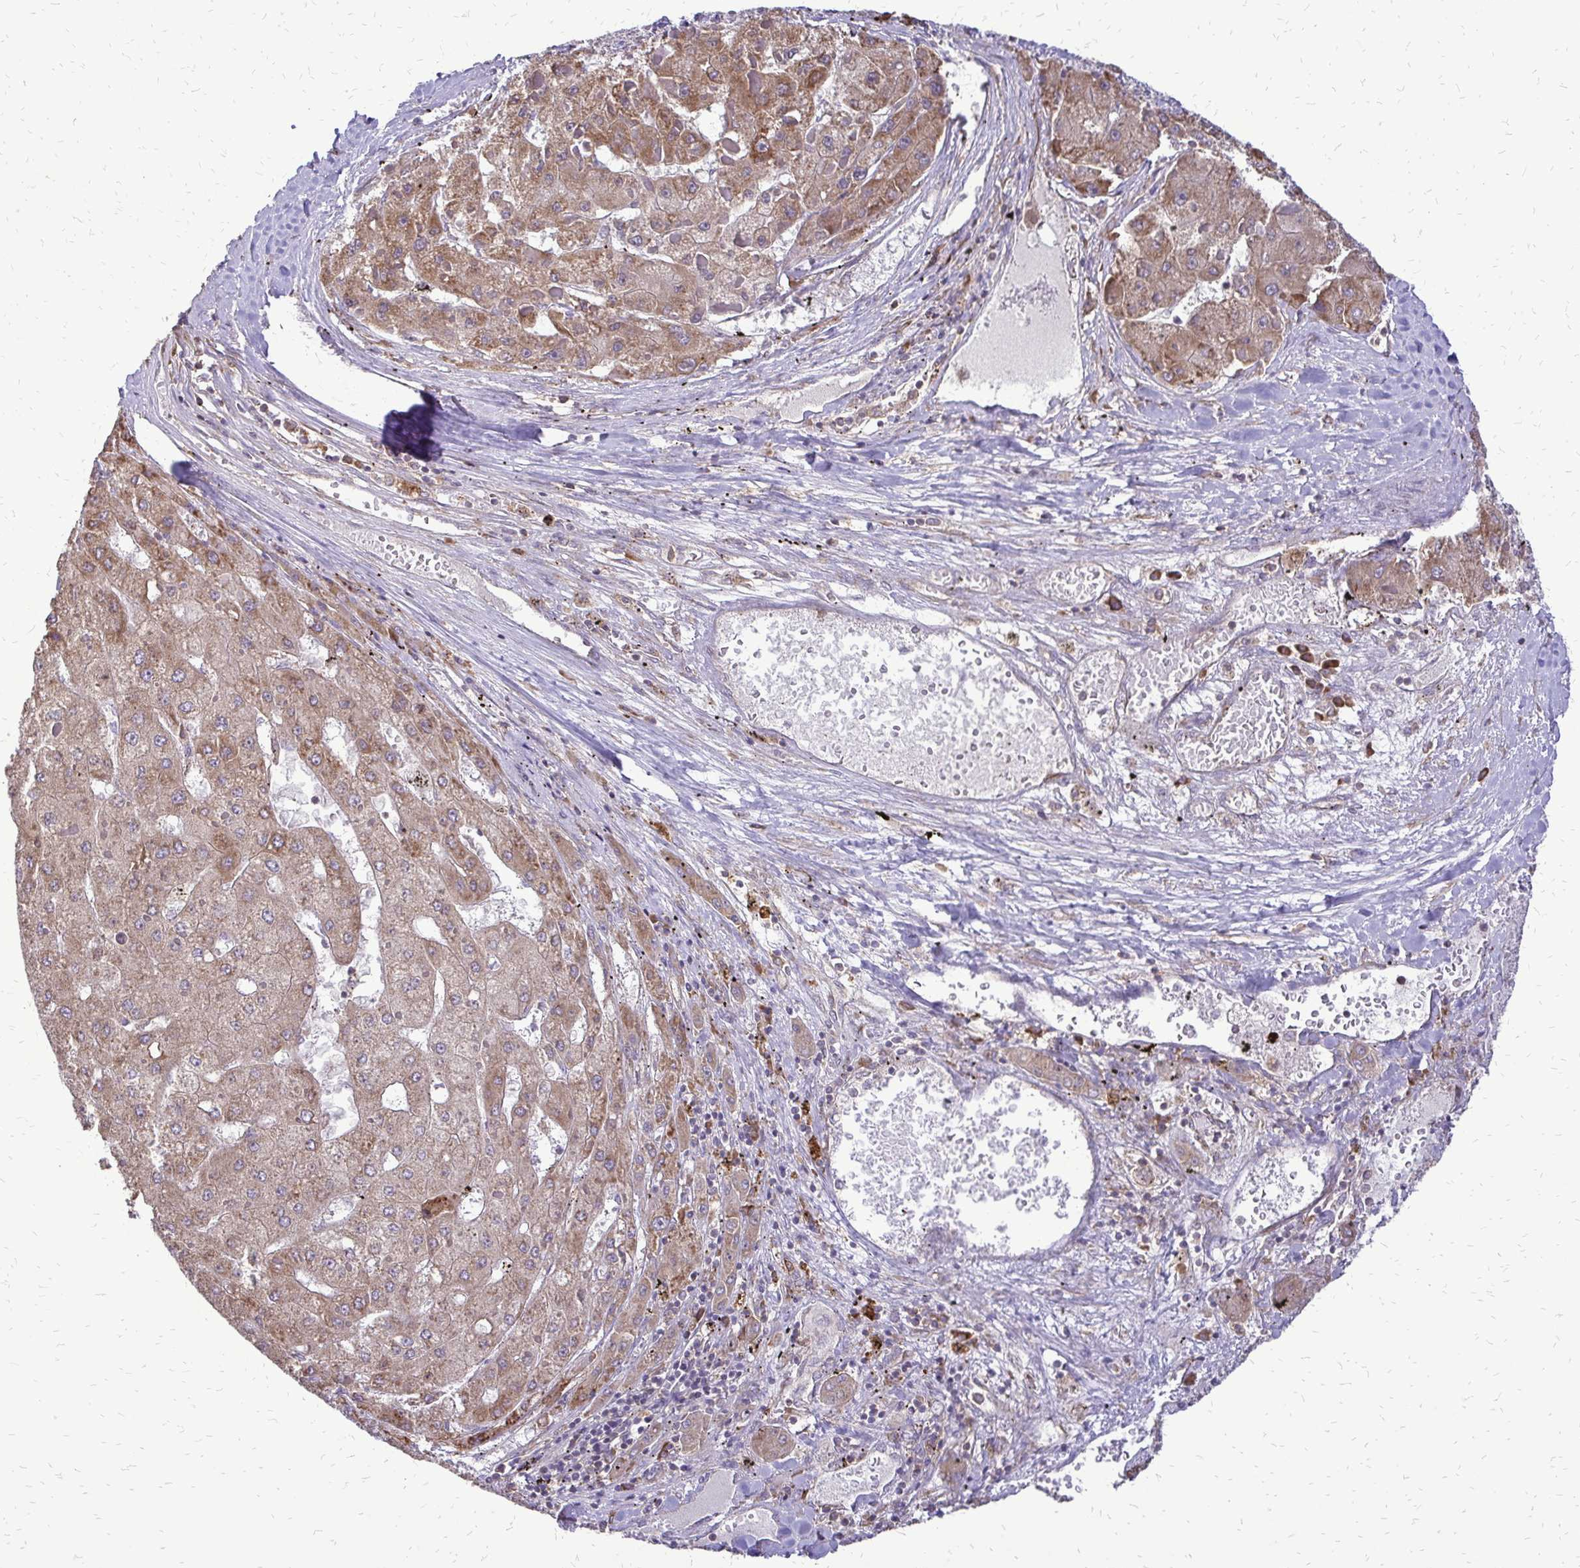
{"staining": {"intensity": "moderate", "quantity": ">75%", "location": "cytoplasmic/membranous"}, "tissue": "liver cancer", "cell_type": "Tumor cells", "image_type": "cancer", "snomed": [{"axis": "morphology", "description": "Carcinoma, Hepatocellular, NOS"}, {"axis": "topography", "description": "Liver"}], "caption": "Brown immunohistochemical staining in human hepatocellular carcinoma (liver) displays moderate cytoplasmic/membranous positivity in approximately >75% of tumor cells. (DAB IHC with brightfield microscopy, high magnification).", "gene": "RPS3", "patient": {"sex": "female", "age": 73}}